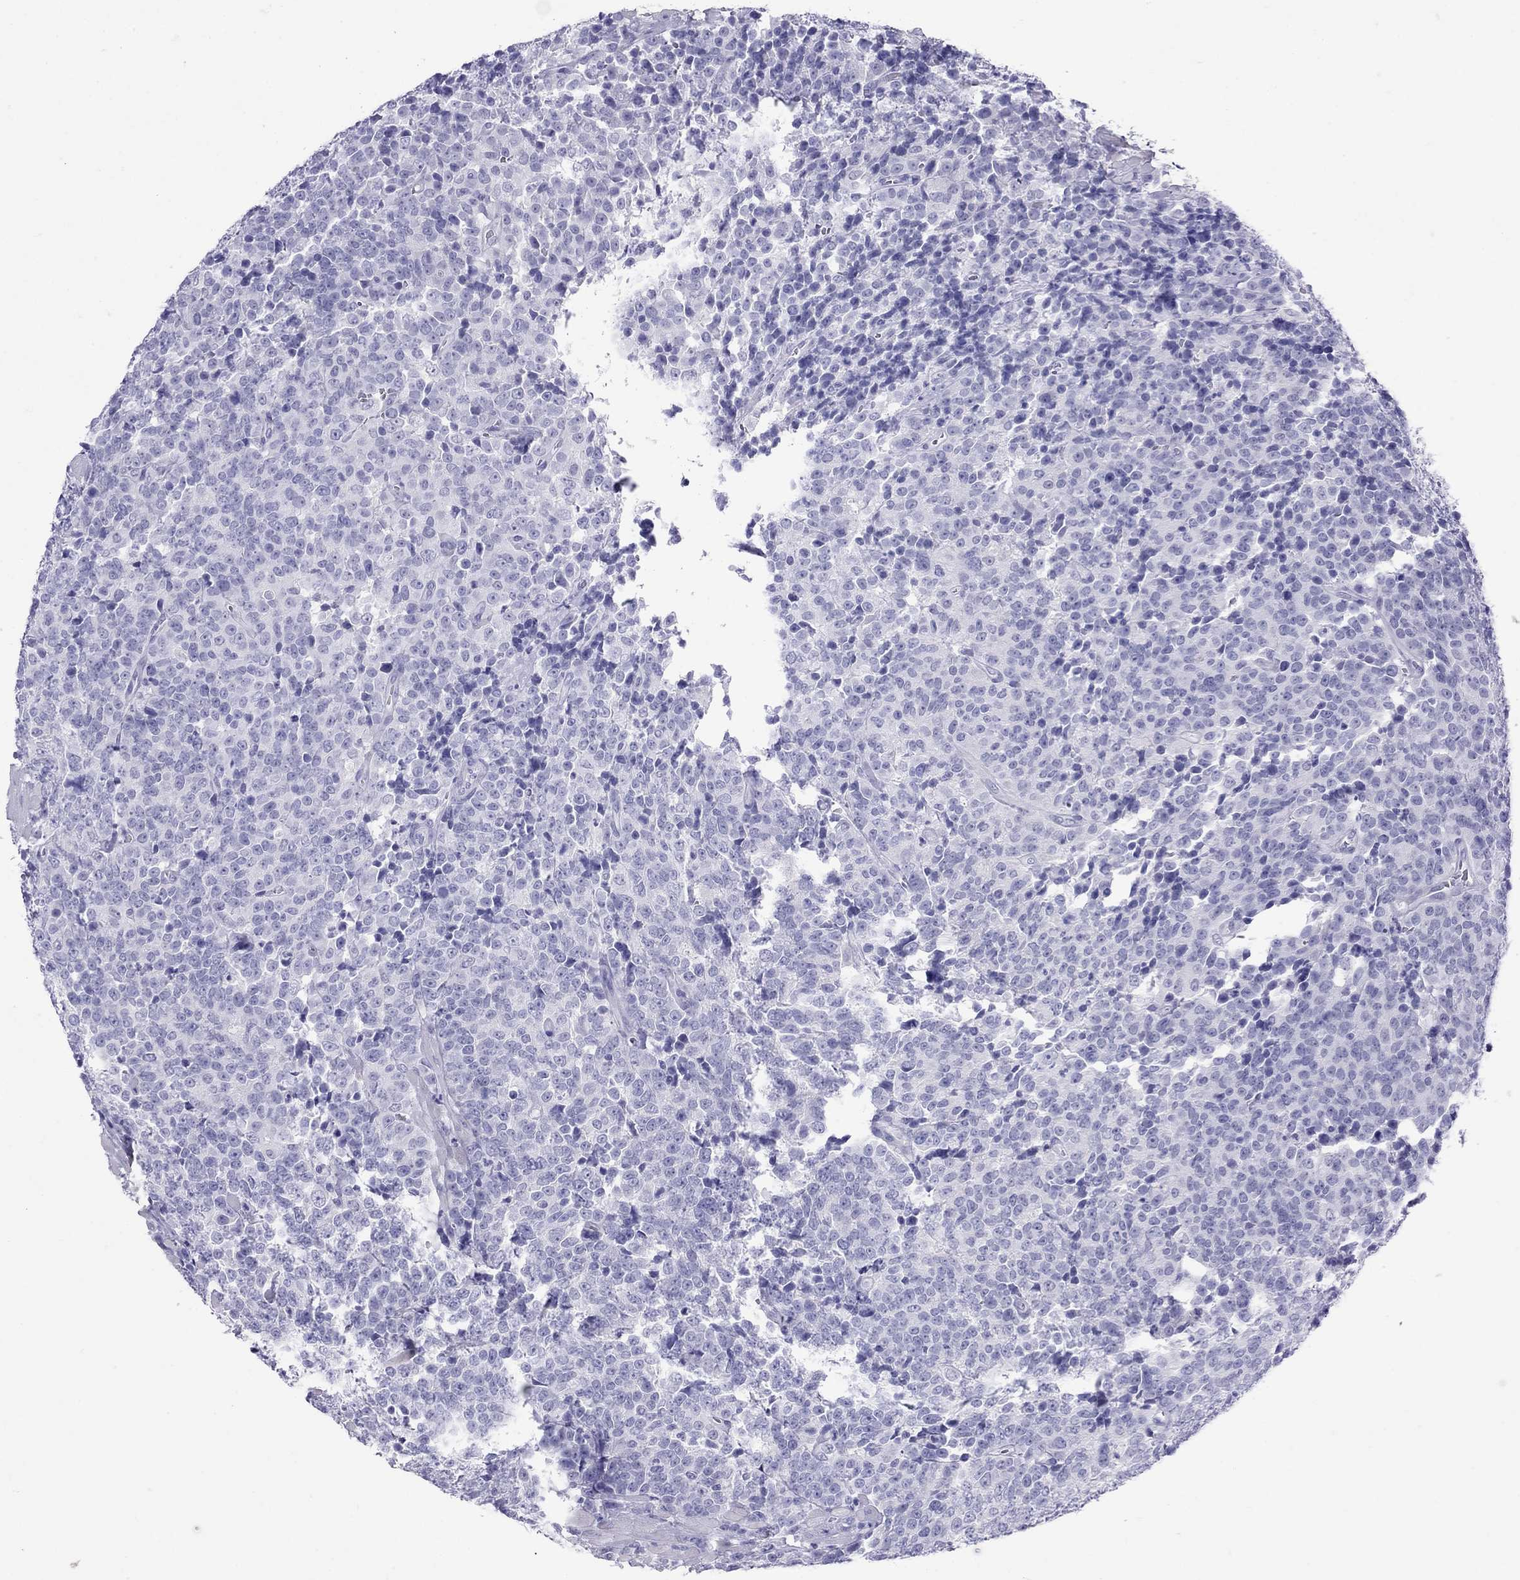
{"staining": {"intensity": "negative", "quantity": "none", "location": "none"}, "tissue": "prostate cancer", "cell_type": "Tumor cells", "image_type": "cancer", "snomed": [{"axis": "morphology", "description": "Adenocarcinoma, NOS"}, {"axis": "topography", "description": "Prostate"}], "caption": "IHC of prostate cancer (adenocarcinoma) displays no positivity in tumor cells. (Immunohistochemistry (ihc), brightfield microscopy, high magnification).", "gene": "GRIA2", "patient": {"sex": "male", "age": 67}}